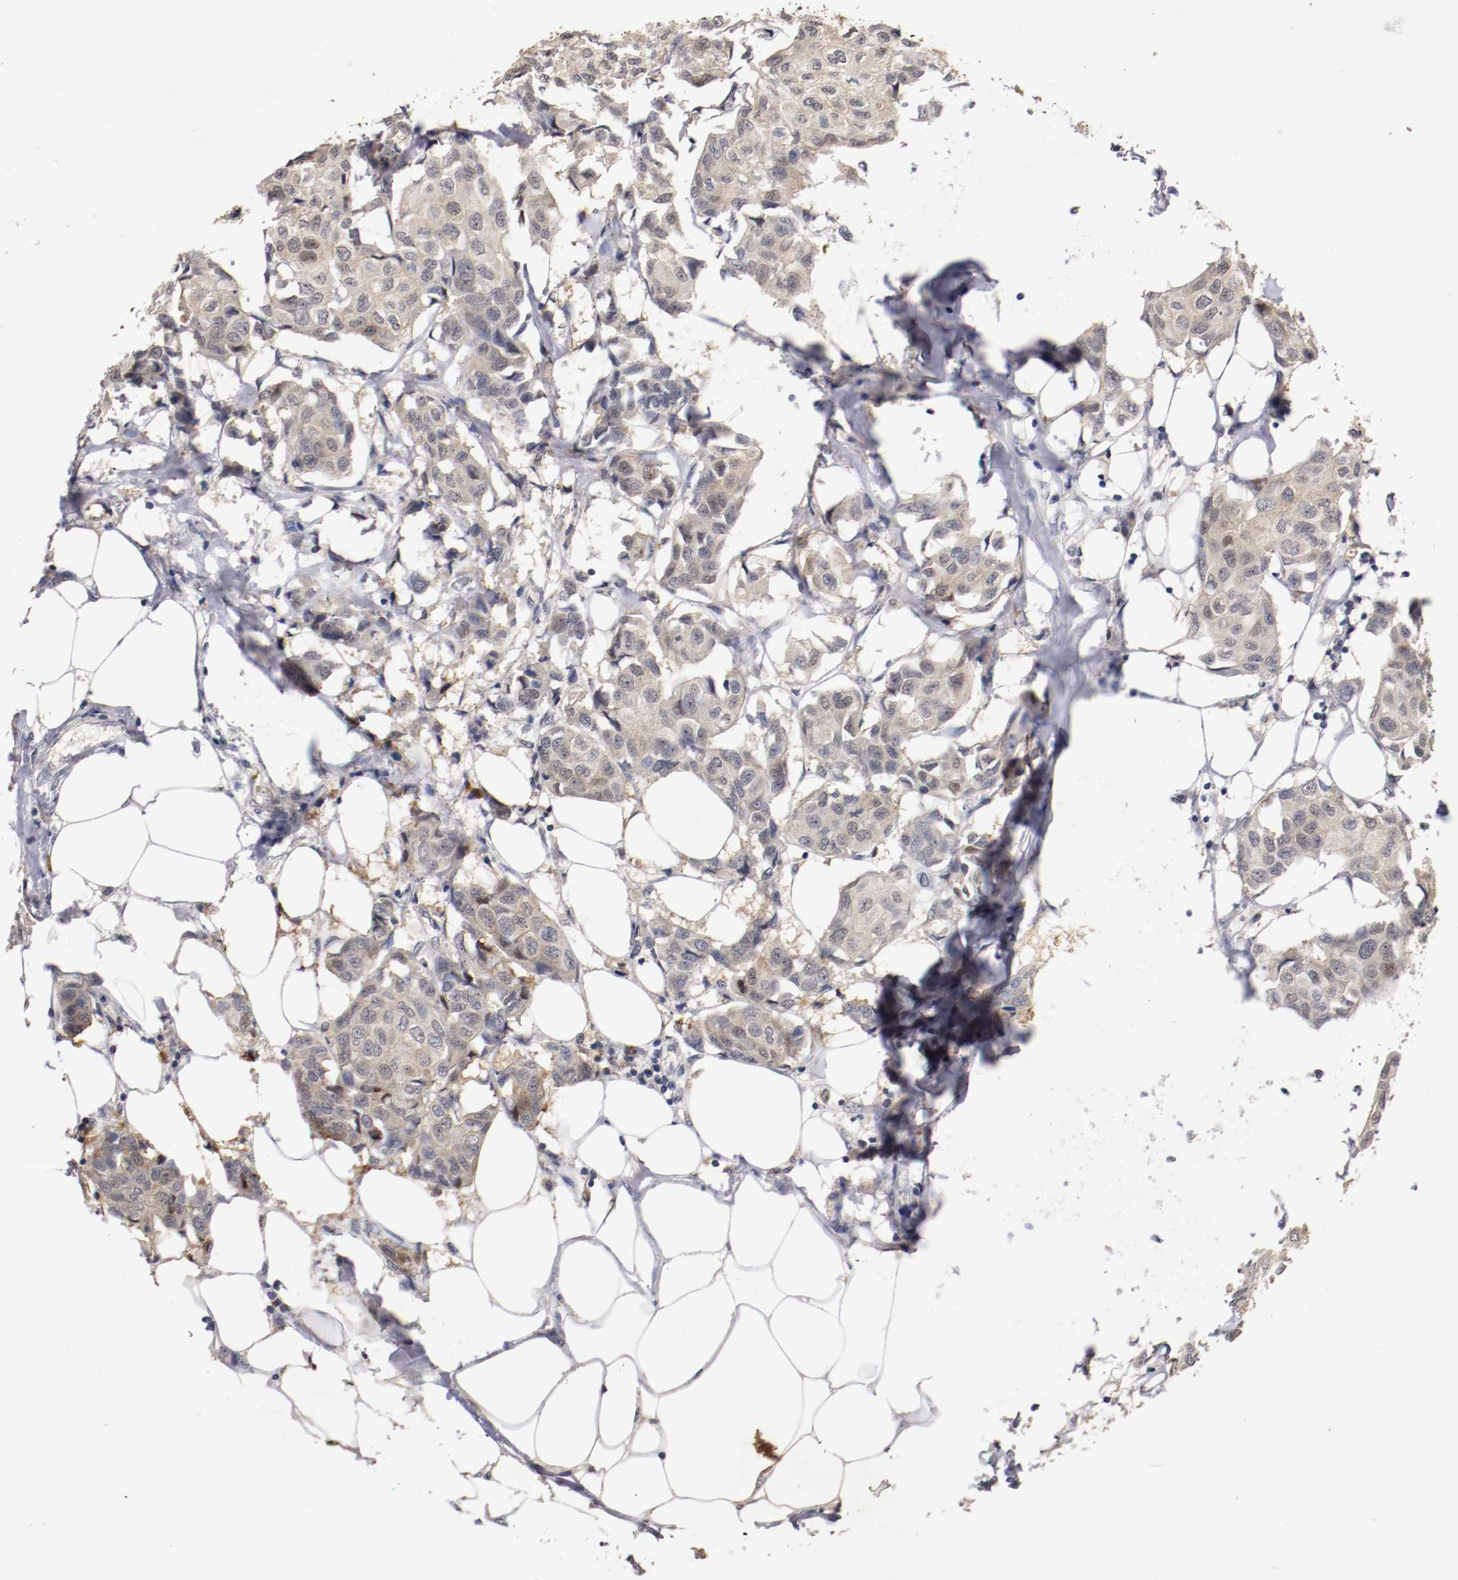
{"staining": {"intensity": "moderate", "quantity": ">75%", "location": "cytoplasmic/membranous,nuclear"}, "tissue": "breast cancer", "cell_type": "Tumor cells", "image_type": "cancer", "snomed": [{"axis": "morphology", "description": "Duct carcinoma"}, {"axis": "topography", "description": "Breast"}], "caption": "Protein staining of breast cancer (infiltrating ductal carcinoma) tissue exhibits moderate cytoplasmic/membranous and nuclear expression in approximately >75% of tumor cells. (DAB (3,3'-diaminobenzidine) IHC with brightfield microscopy, high magnification).", "gene": "TNFRSF1B", "patient": {"sex": "female", "age": 80}}